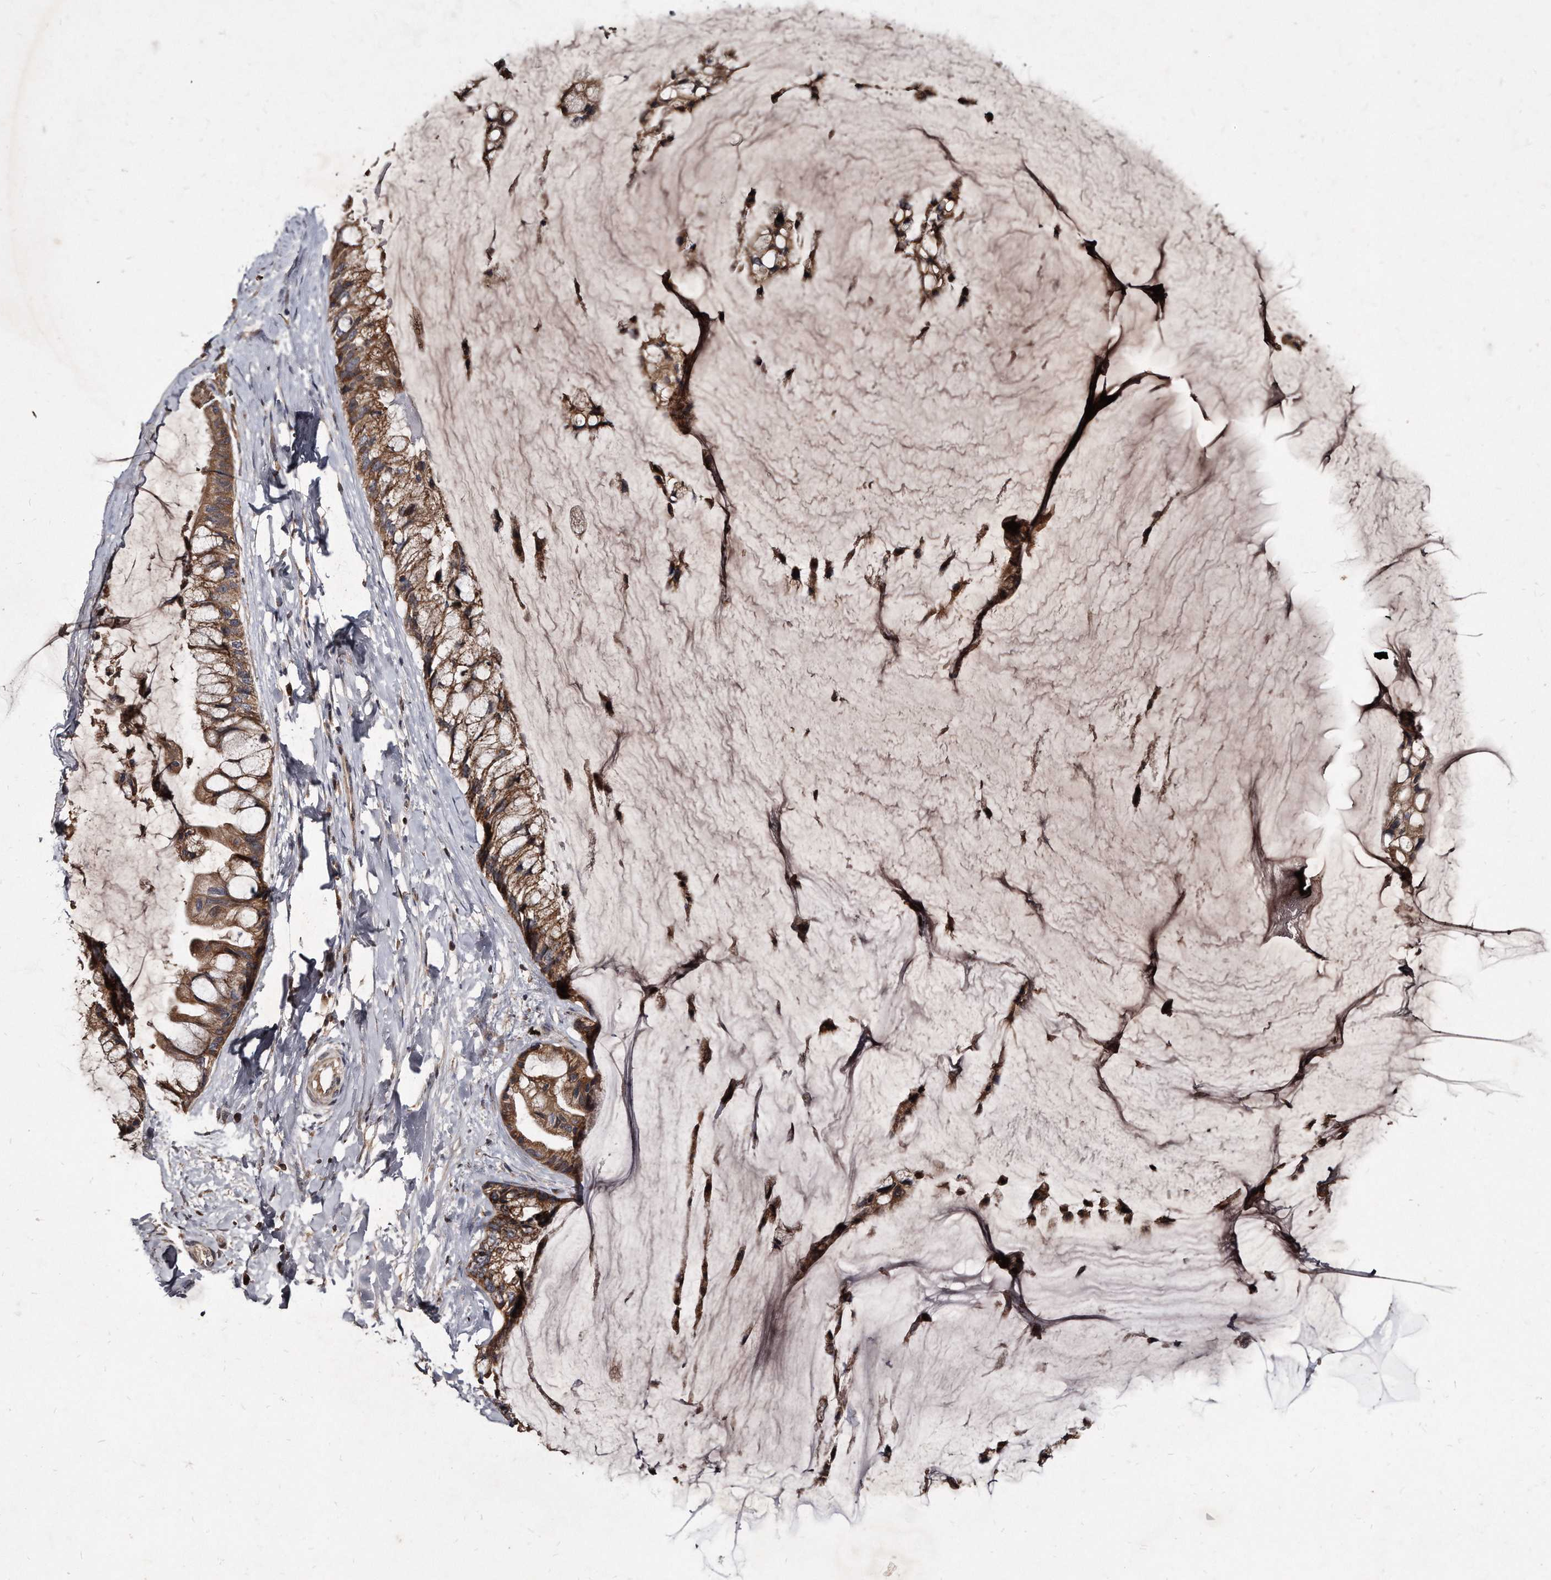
{"staining": {"intensity": "moderate", "quantity": ">75%", "location": "cytoplasmic/membranous"}, "tissue": "ovarian cancer", "cell_type": "Tumor cells", "image_type": "cancer", "snomed": [{"axis": "morphology", "description": "Cystadenocarcinoma, mucinous, NOS"}, {"axis": "topography", "description": "Ovary"}], "caption": "This is a histology image of IHC staining of ovarian mucinous cystadenocarcinoma, which shows moderate positivity in the cytoplasmic/membranous of tumor cells.", "gene": "FAM136A", "patient": {"sex": "female", "age": 39}}